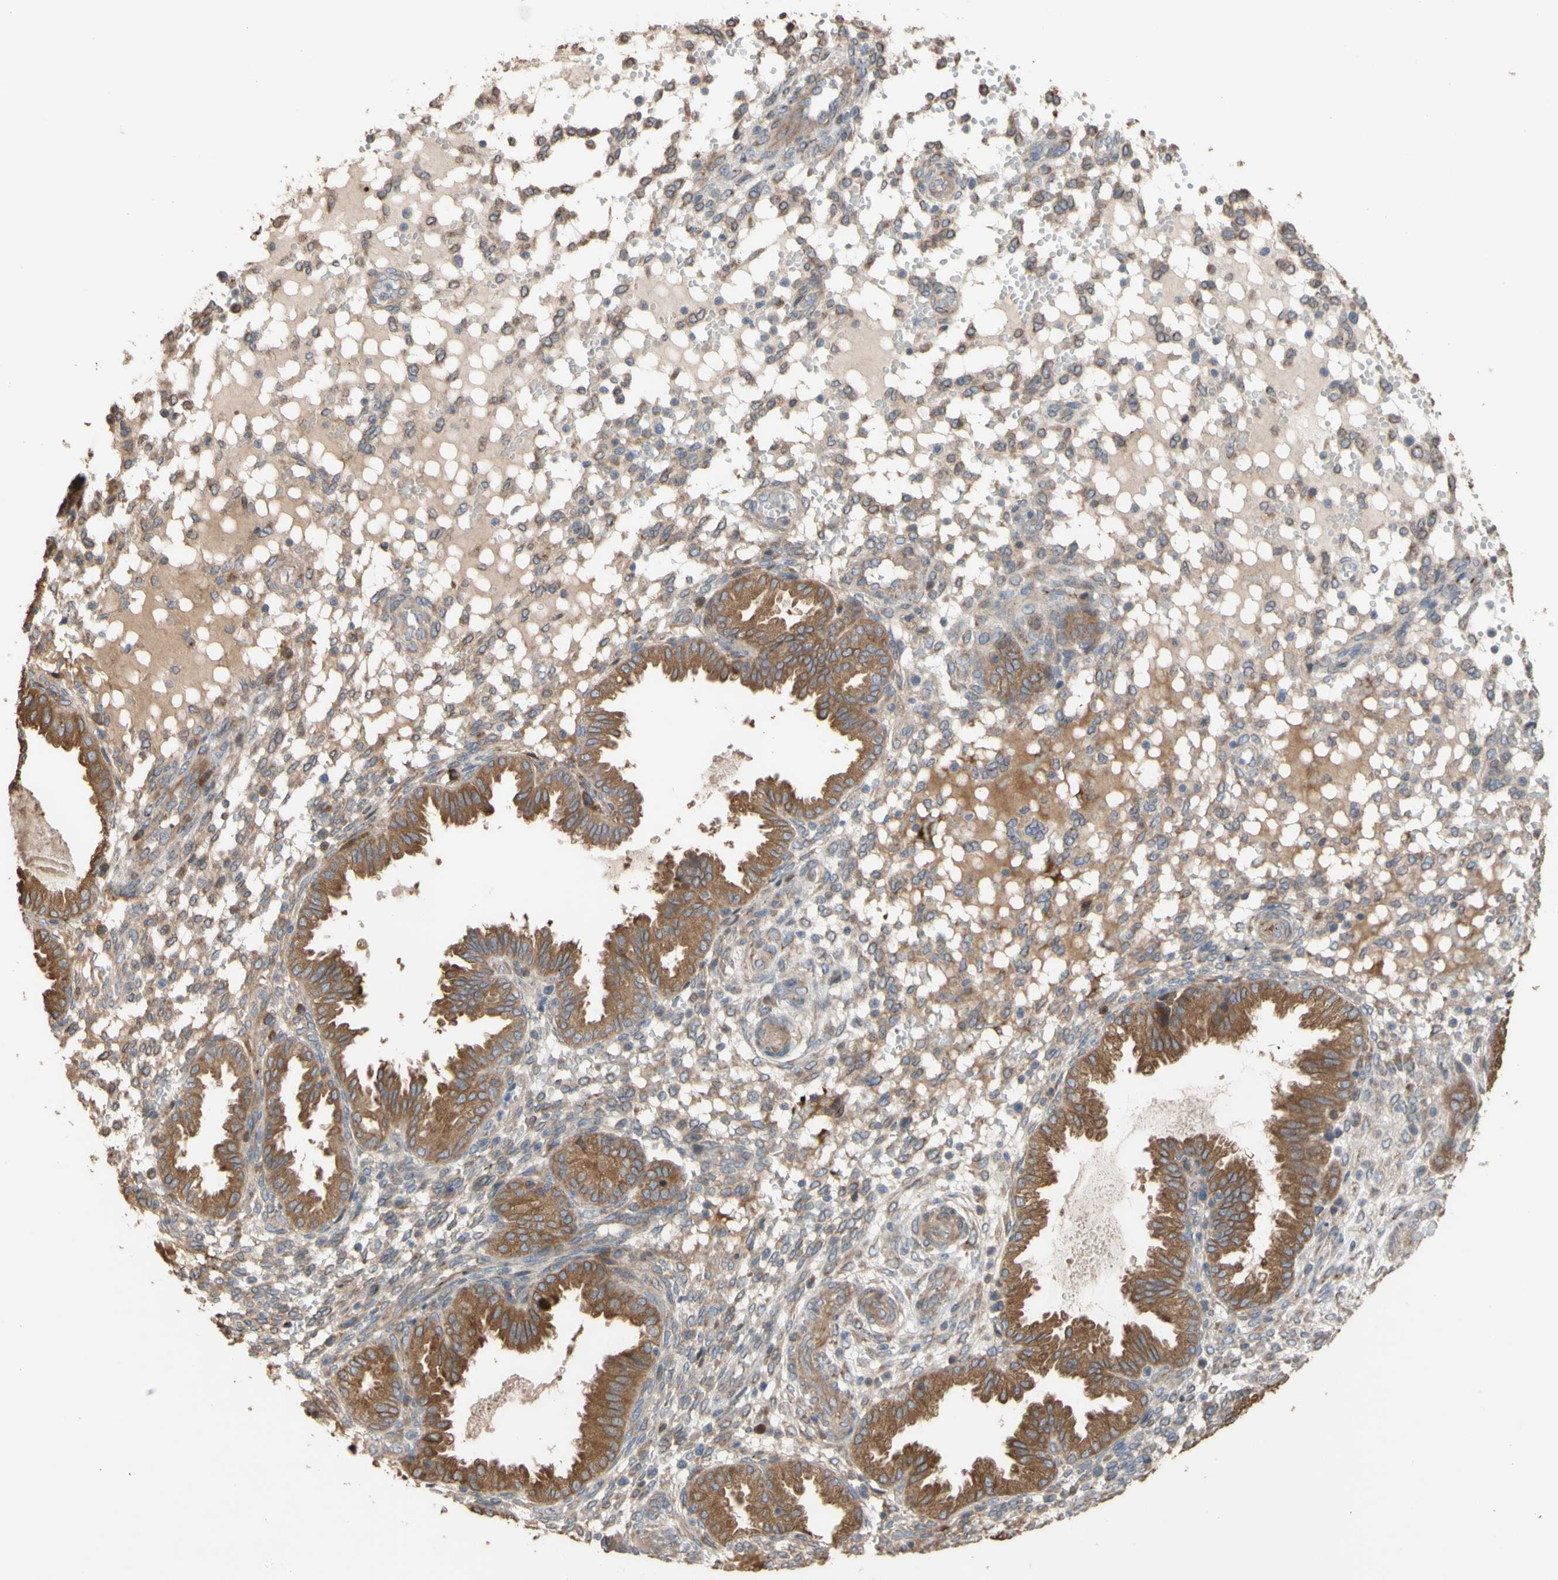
{"staining": {"intensity": "moderate", "quantity": "25%-75%", "location": "cytoplasmic/membranous"}, "tissue": "endometrium", "cell_type": "Cells in endometrial stroma", "image_type": "normal", "snomed": [{"axis": "morphology", "description": "Normal tissue, NOS"}, {"axis": "topography", "description": "Endometrium"}], "caption": "Immunohistochemical staining of benign human endometrium displays moderate cytoplasmic/membranous protein staining in about 25%-75% of cells in endometrial stroma.", "gene": "NECTIN3", "patient": {"sex": "female", "age": 33}}